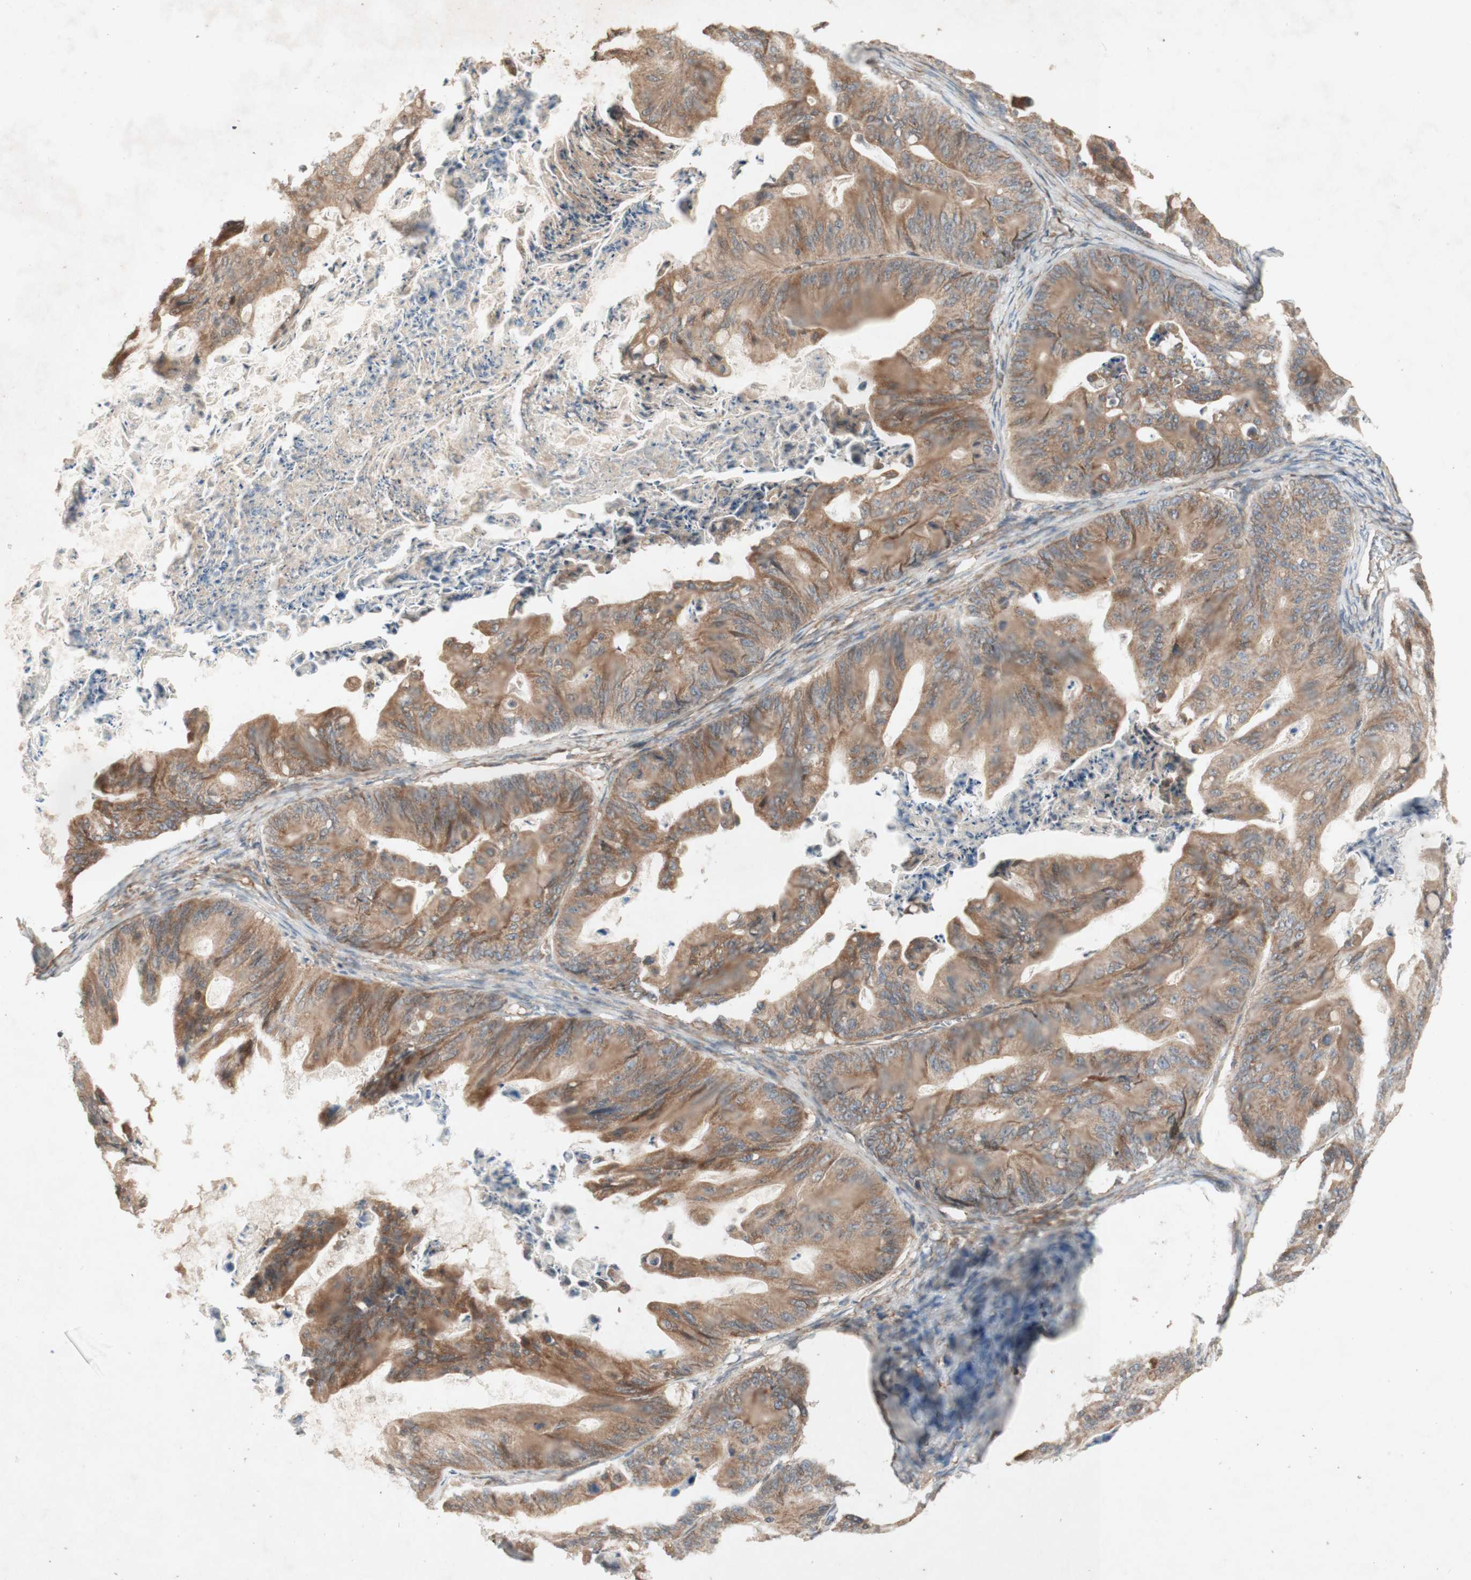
{"staining": {"intensity": "moderate", "quantity": ">75%", "location": "cytoplasmic/membranous"}, "tissue": "ovarian cancer", "cell_type": "Tumor cells", "image_type": "cancer", "snomed": [{"axis": "morphology", "description": "Cystadenocarcinoma, mucinous, NOS"}, {"axis": "topography", "description": "Ovary"}], "caption": "Brown immunohistochemical staining in ovarian mucinous cystadenocarcinoma displays moderate cytoplasmic/membranous expression in about >75% of tumor cells.", "gene": "SOCS2", "patient": {"sex": "female", "age": 37}}